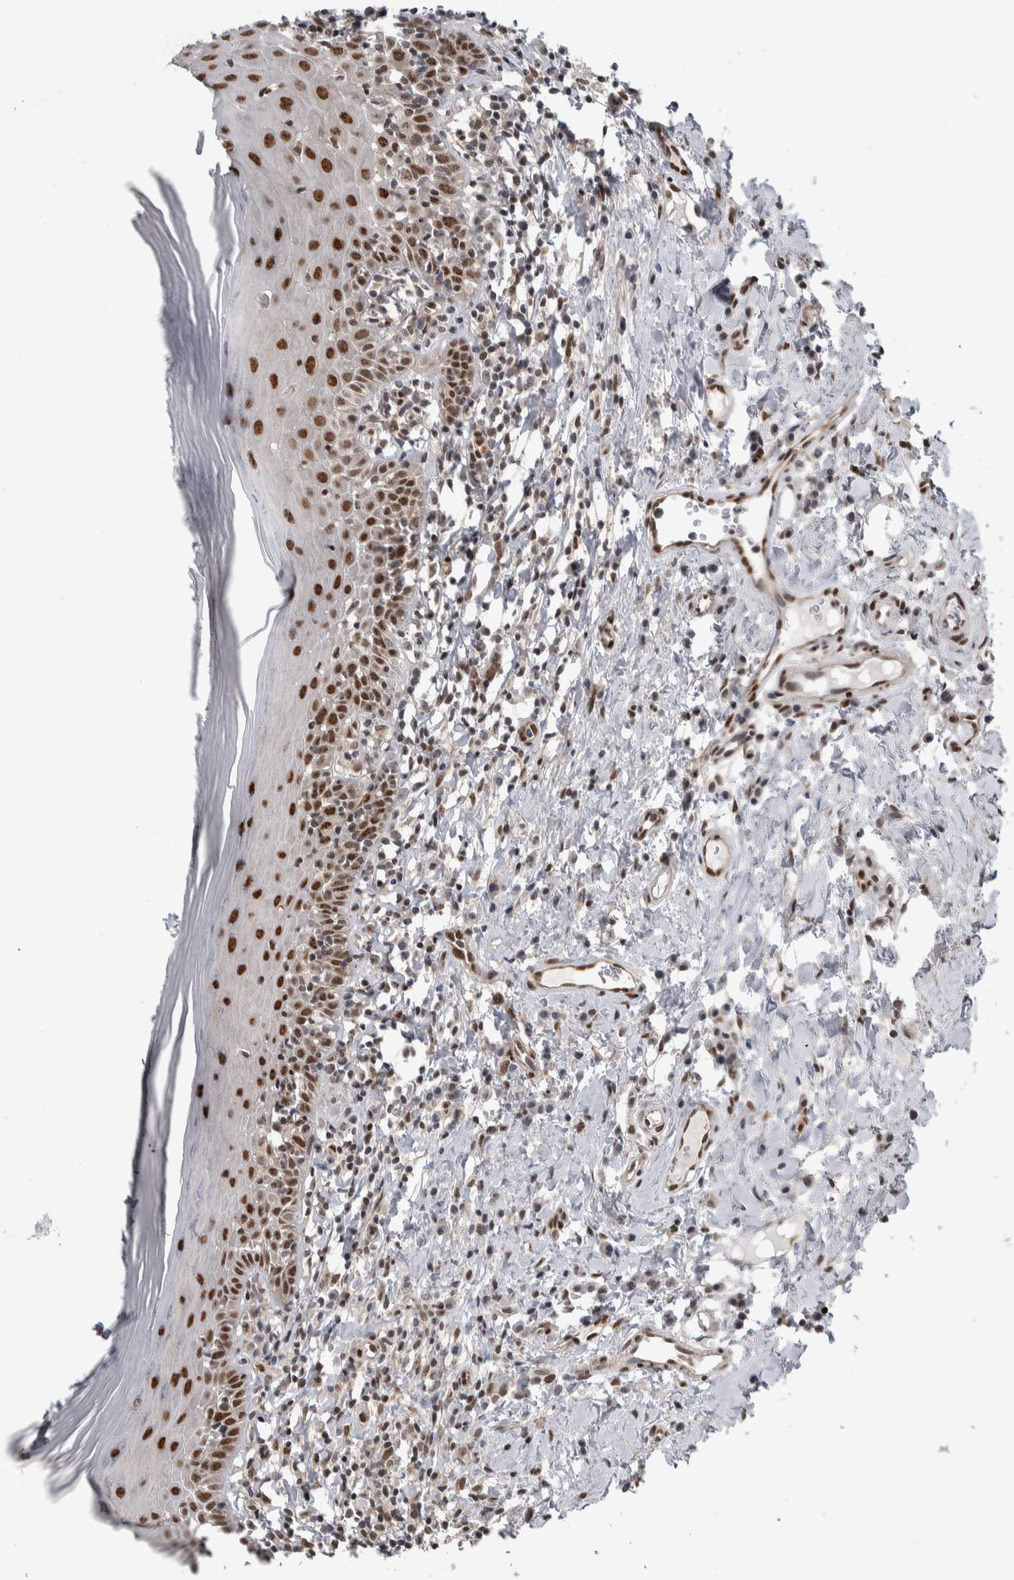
{"staining": {"intensity": "strong", "quantity": ">75%", "location": "cytoplasmic/membranous,nuclear"}, "tissue": "oral mucosa", "cell_type": "Squamous epithelial cells", "image_type": "normal", "snomed": [{"axis": "morphology", "description": "Normal tissue, NOS"}, {"axis": "topography", "description": "Oral tissue"}], "caption": "IHC staining of unremarkable oral mucosa, which displays high levels of strong cytoplasmic/membranous,nuclear expression in about >75% of squamous epithelial cells indicating strong cytoplasmic/membranous,nuclear protein staining. The staining was performed using DAB (brown) for protein detection and nuclei were counterstained in hematoxylin (blue).", "gene": "TAX1BP1", "patient": {"sex": "male", "age": 82}}